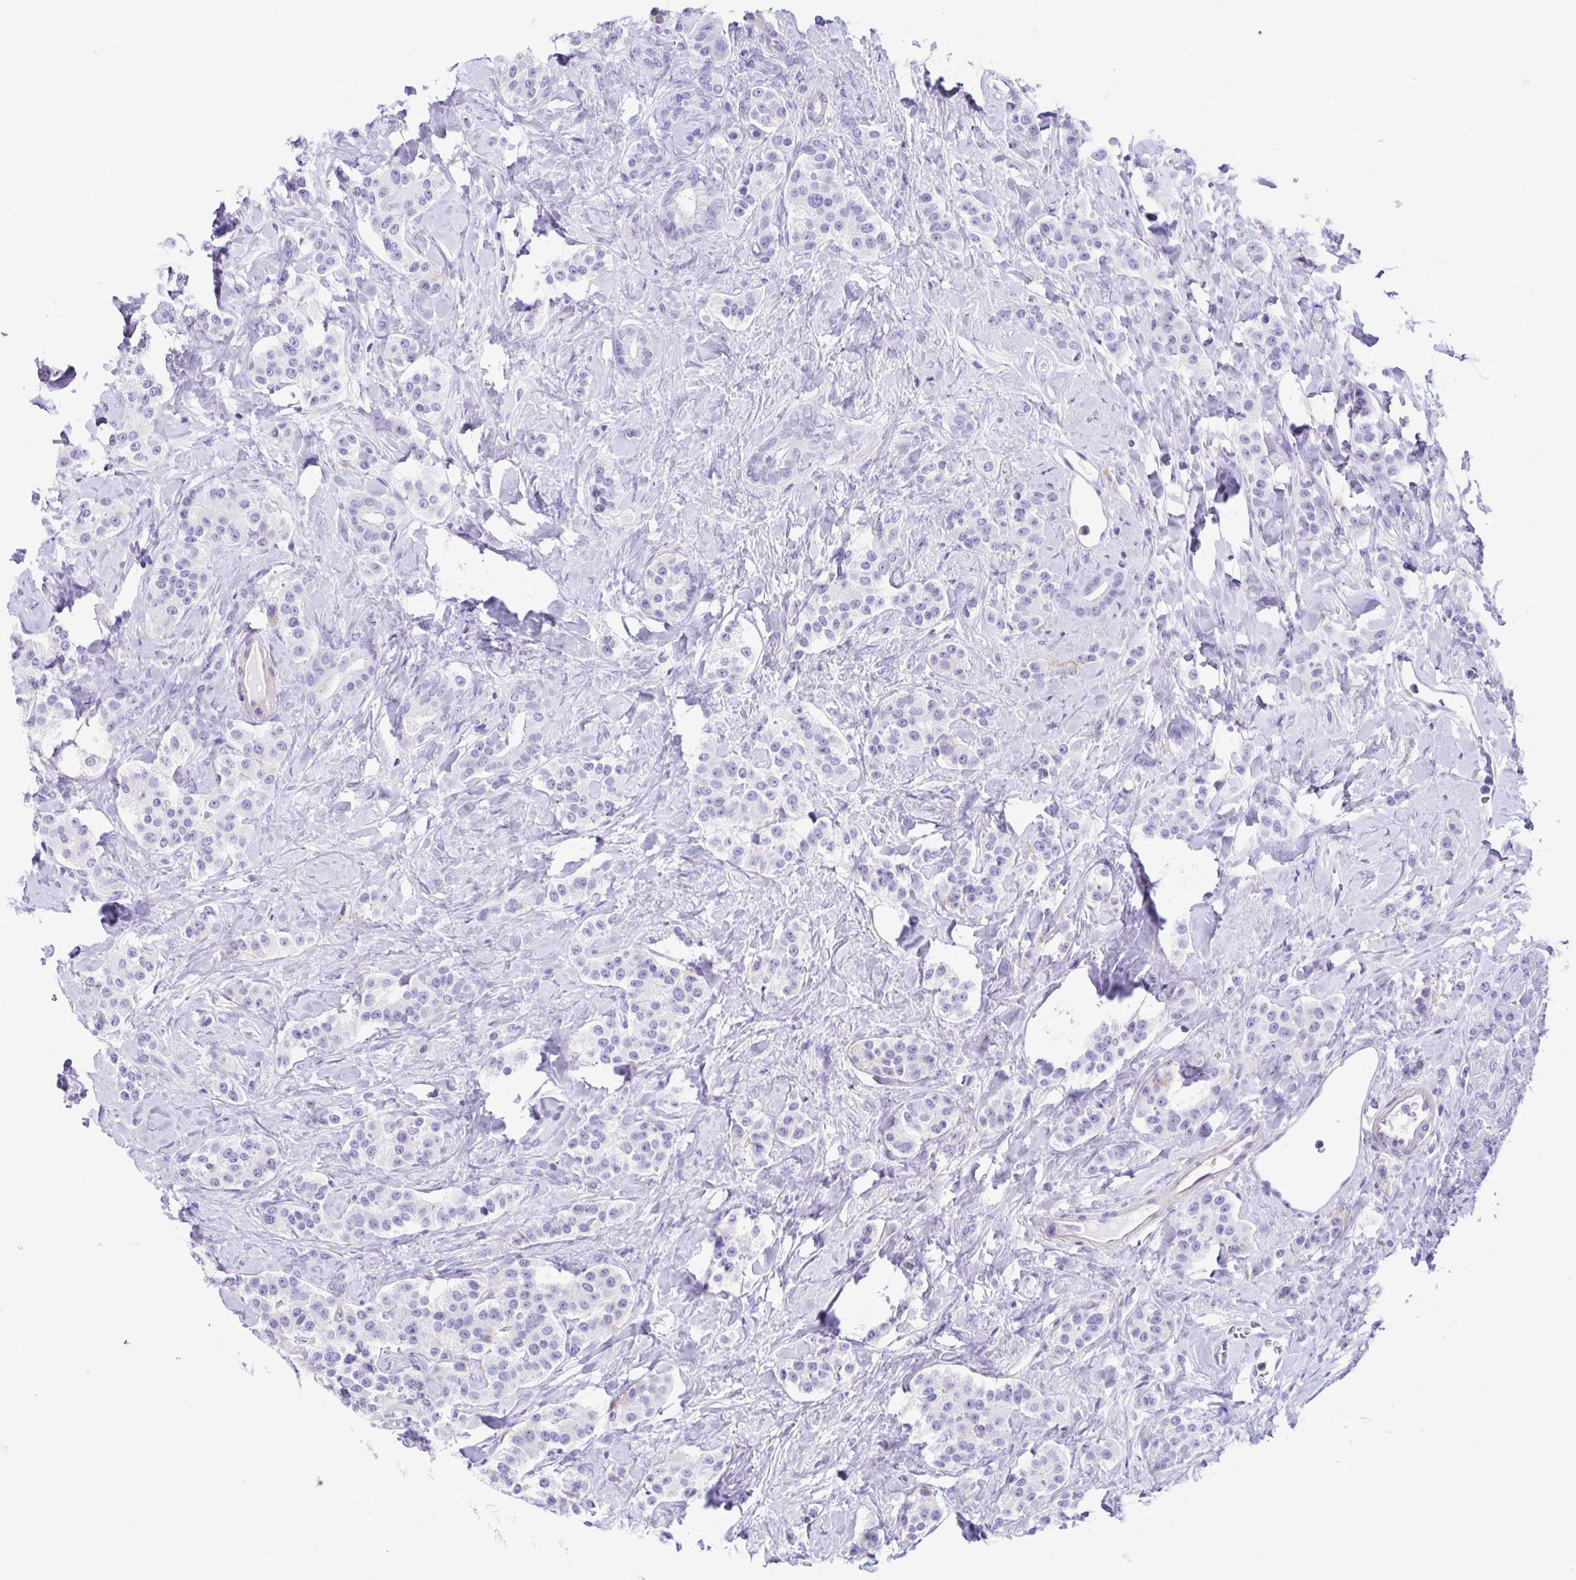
{"staining": {"intensity": "negative", "quantity": "none", "location": "none"}, "tissue": "carcinoid", "cell_type": "Tumor cells", "image_type": "cancer", "snomed": [{"axis": "morphology", "description": "Normal tissue, NOS"}, {"axis": "morphology", "description": "Carcinoid, malignant, NOS"}, {"axis": "topography", "description": "Pancreas"}], "caption": "Immunohistochemistry (IHC) histopathology image of human malignant carcinoid stained for a protein (brown), which demonstrates no positivity in tumor cells.", "gene": "CYP11B1", "patient": {"sex": "male", "age": 36}}